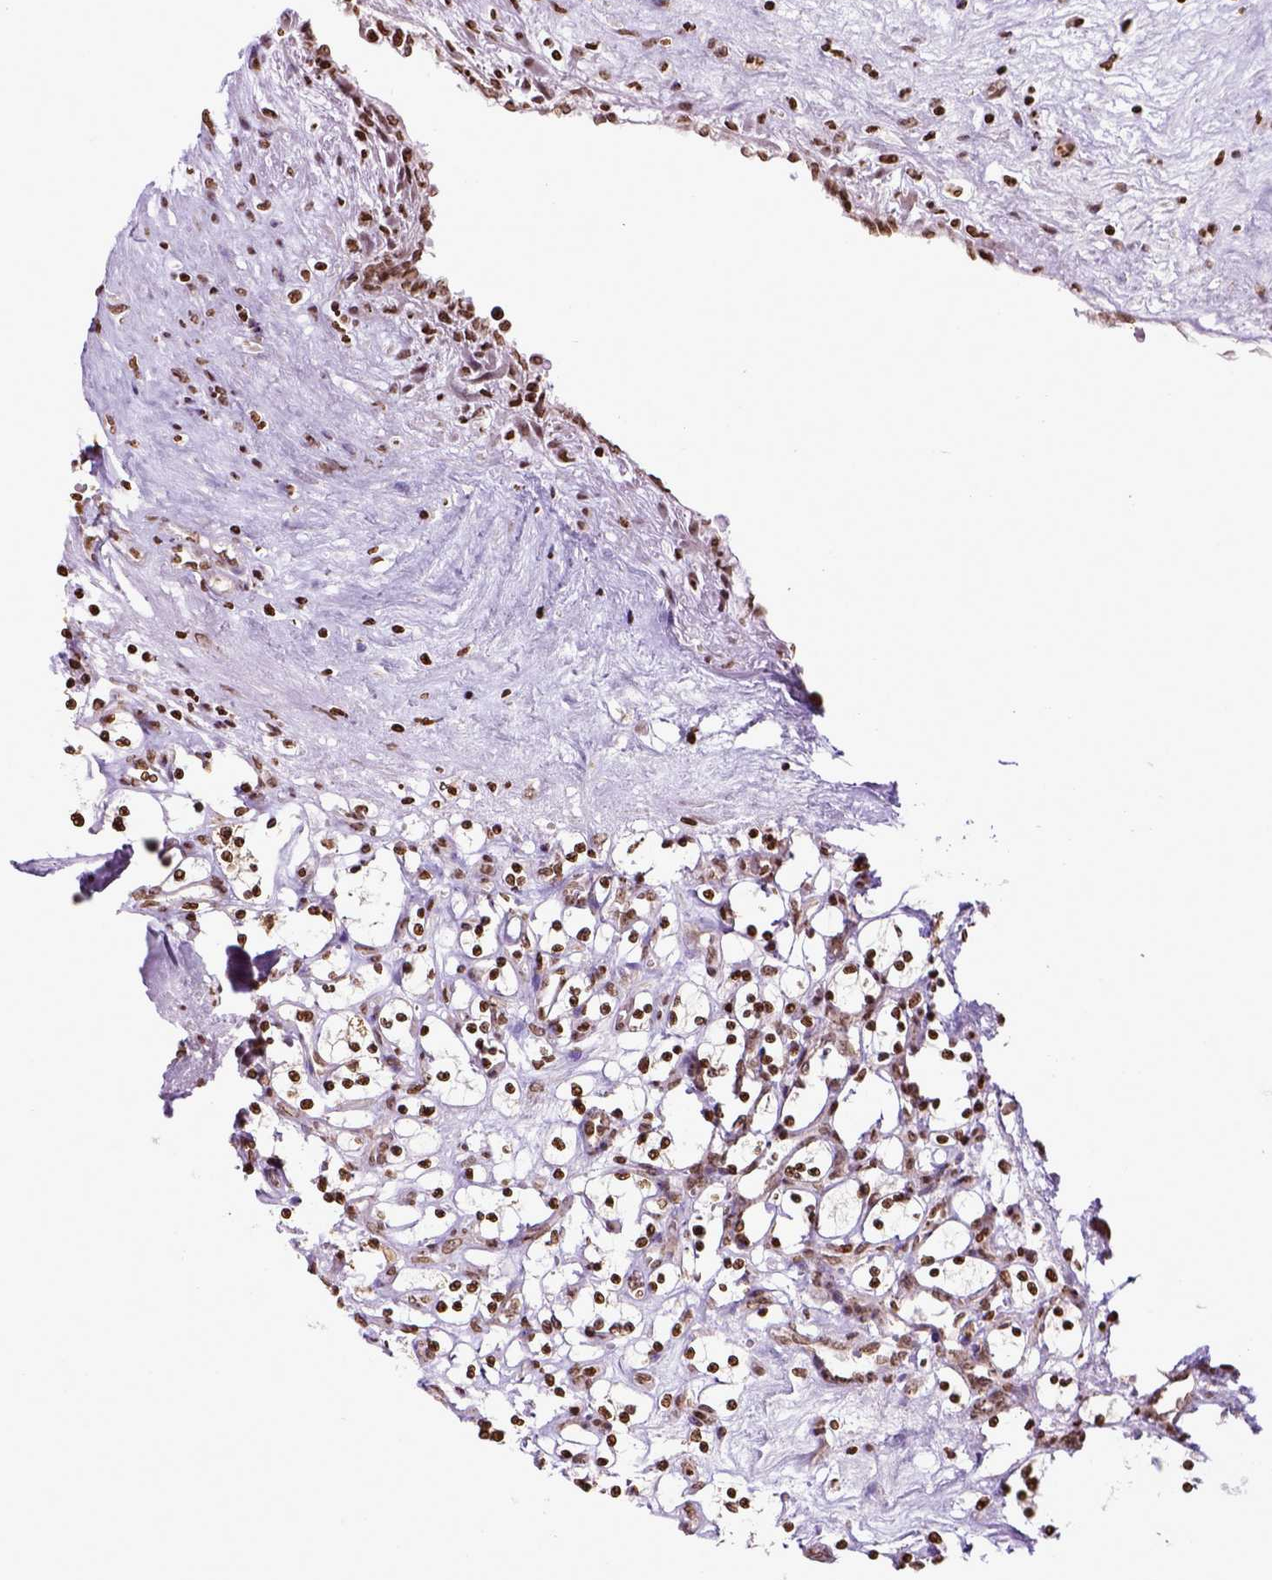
{"staining": {"intensity": "strong", "quantity": ">75%", "location": "nuclear"}, "tissue": "renal cancer", "cell_type": "Tumor cells", "image_type": "cancer", "snomed": [{"axis": "morphology", "description": "Adenocarcinoma, NOS"}, {"axis": "topography", "description": "Kidney"}], "caption": "Strong nuclear protein staining is identified in about >75% of tumor cells in renal cancer.", "gene": "ZNF75D", "patient": {"sex": "female", "age": 69}}